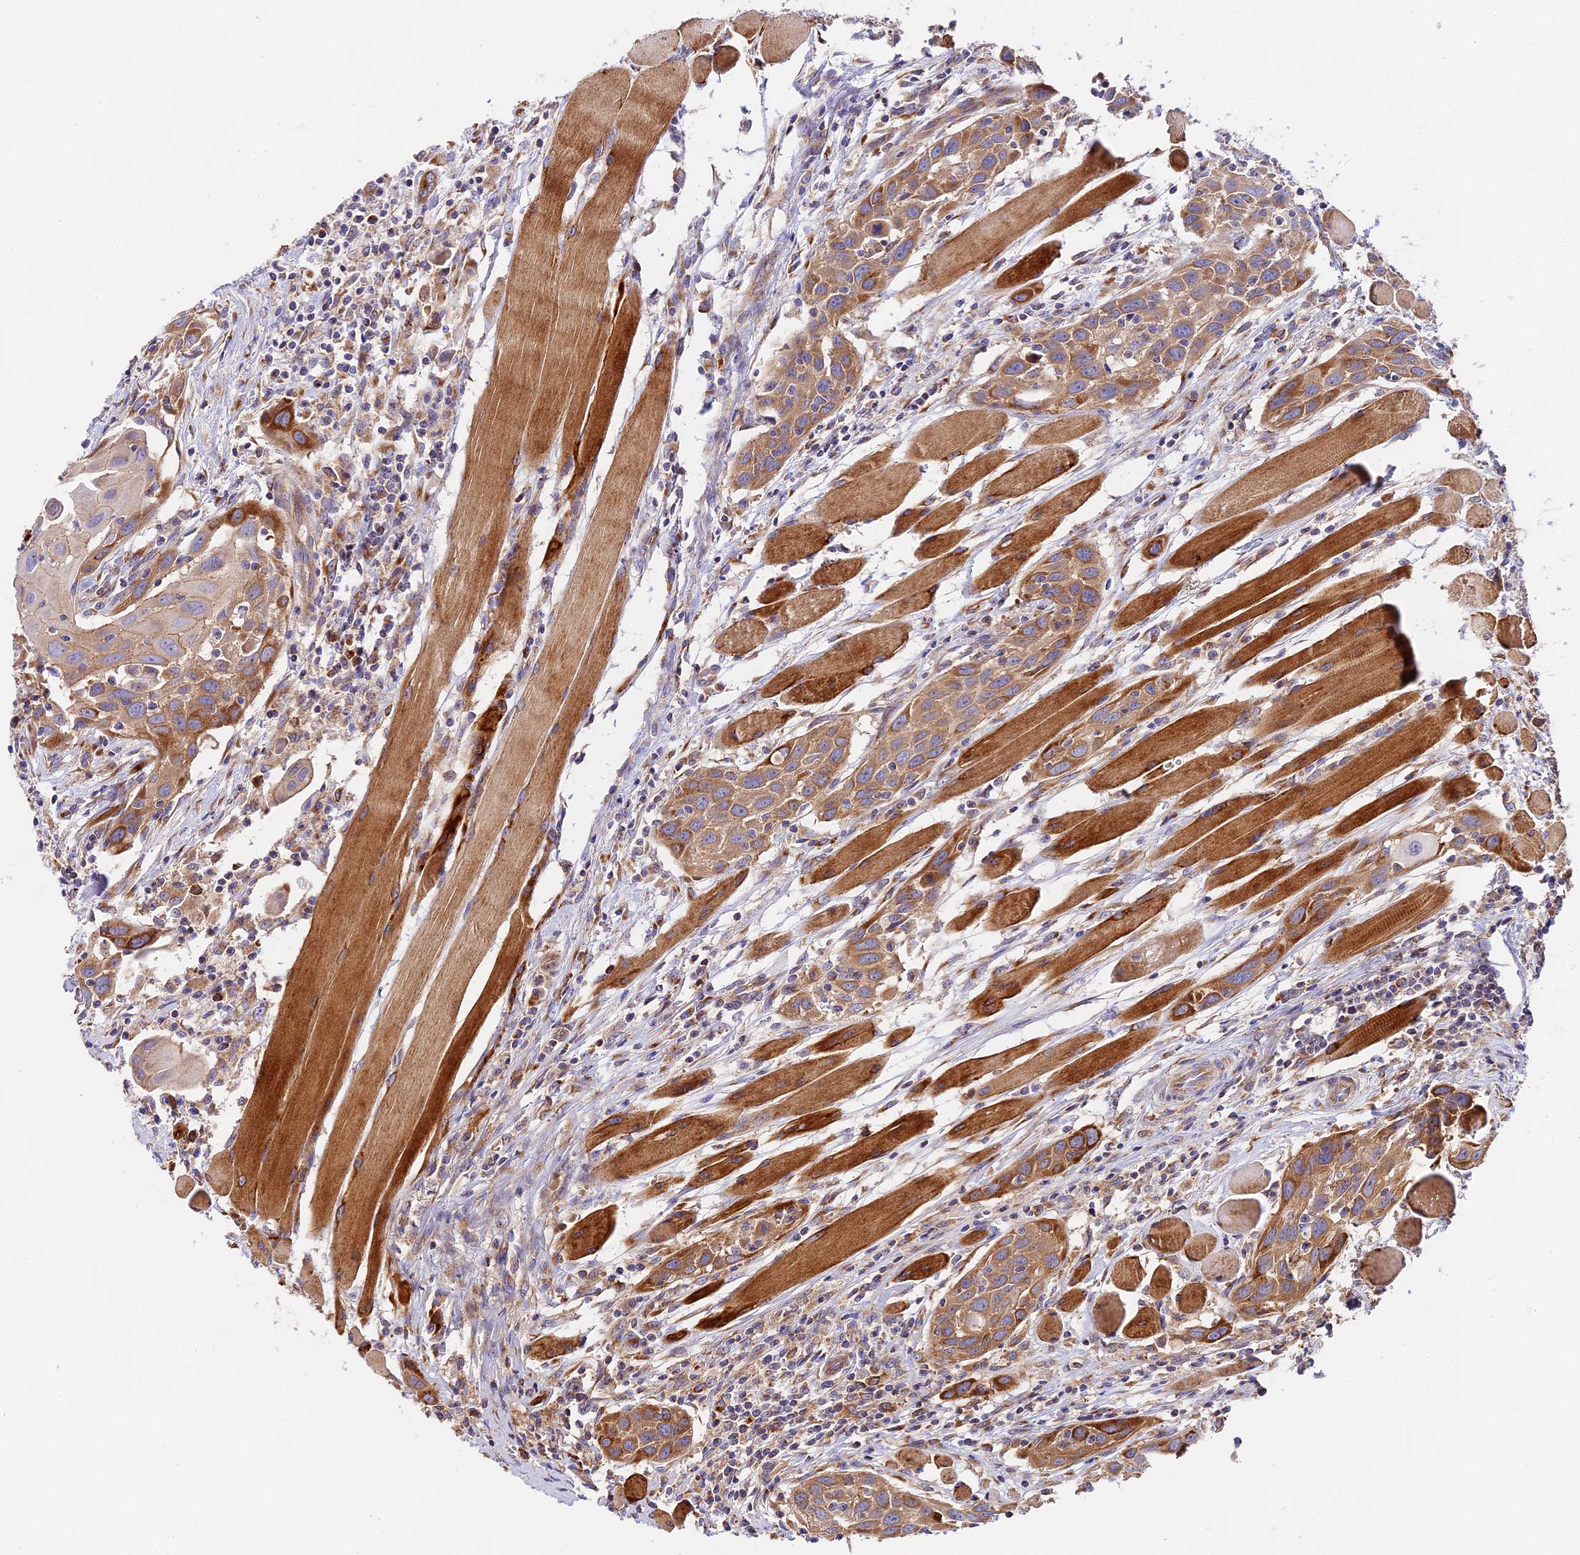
{"staining": {"intensity": "moderate", "quantity": ">75%", "location": "cytoplasmic/membranous"}, "tissue": "head and neck cancer", "cell_type": "Tumor cells", "image_type": "cancer", "snomed": [{"axis": "morphology", "description": "Squamous cell carcinoma, NOS"}, {"axis": "topography", "description": "Oral tissue"}, {"axis": "topography", "description": "Head-Neck"}], "caption": "Human squamous cell carcinoma (head and neck) stained with a protein marker reveals moderate staining in tumor cells.", "gene": "MRAS", "patient": {"sex": "female", "age": 50}}